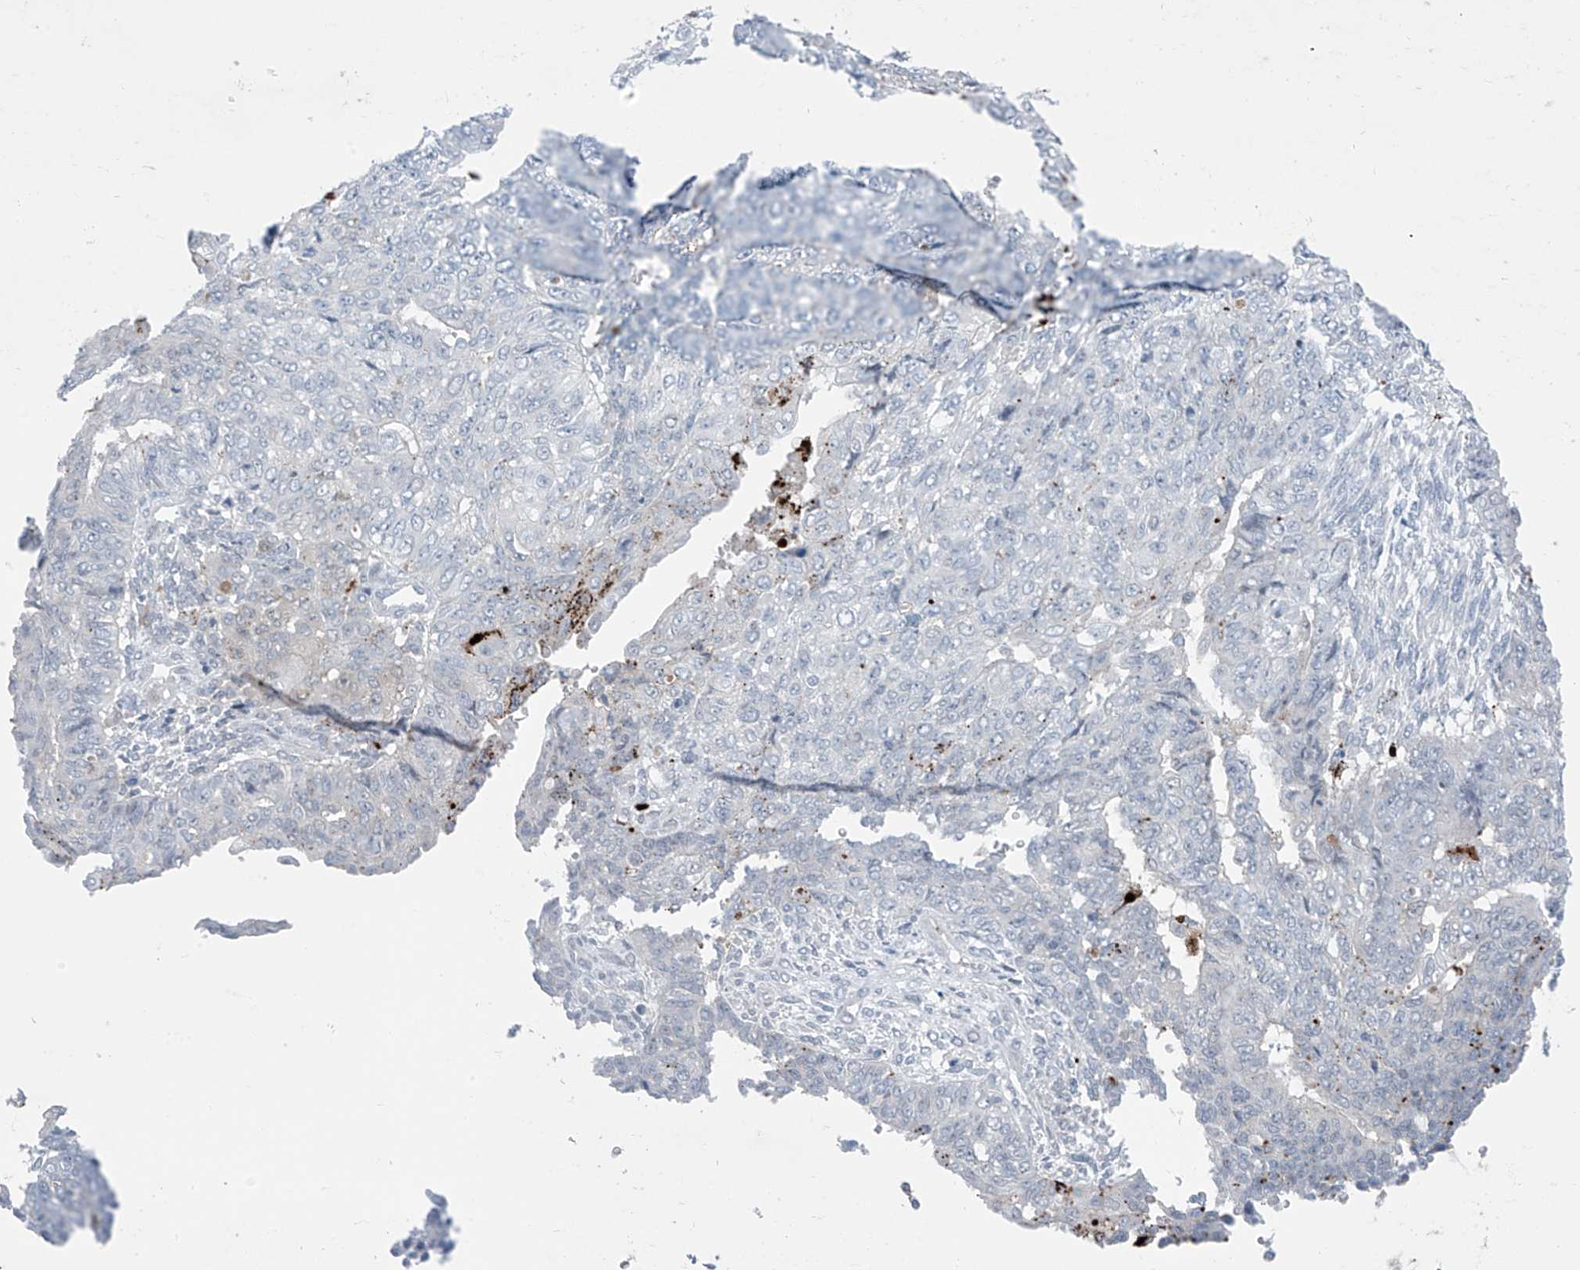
{"staining": {"intensity": "negative", "quantity": "none", "location": "none"}, "tissue": "endometrial cancer", "cell_type": "Tumor cells", "image_type": "cancer", "snomed": [{"axis": "morphology", "description": "Adenocarcinoma, NOS"}, {"axis": "topography", "description": "Endometrium"}], "caption": "Histopathology image shows no protein positivity in tumor cells of endometrial cancer tissue.", "gene": "ZNF793", "patient": {"sex": "female", "age": 32}}